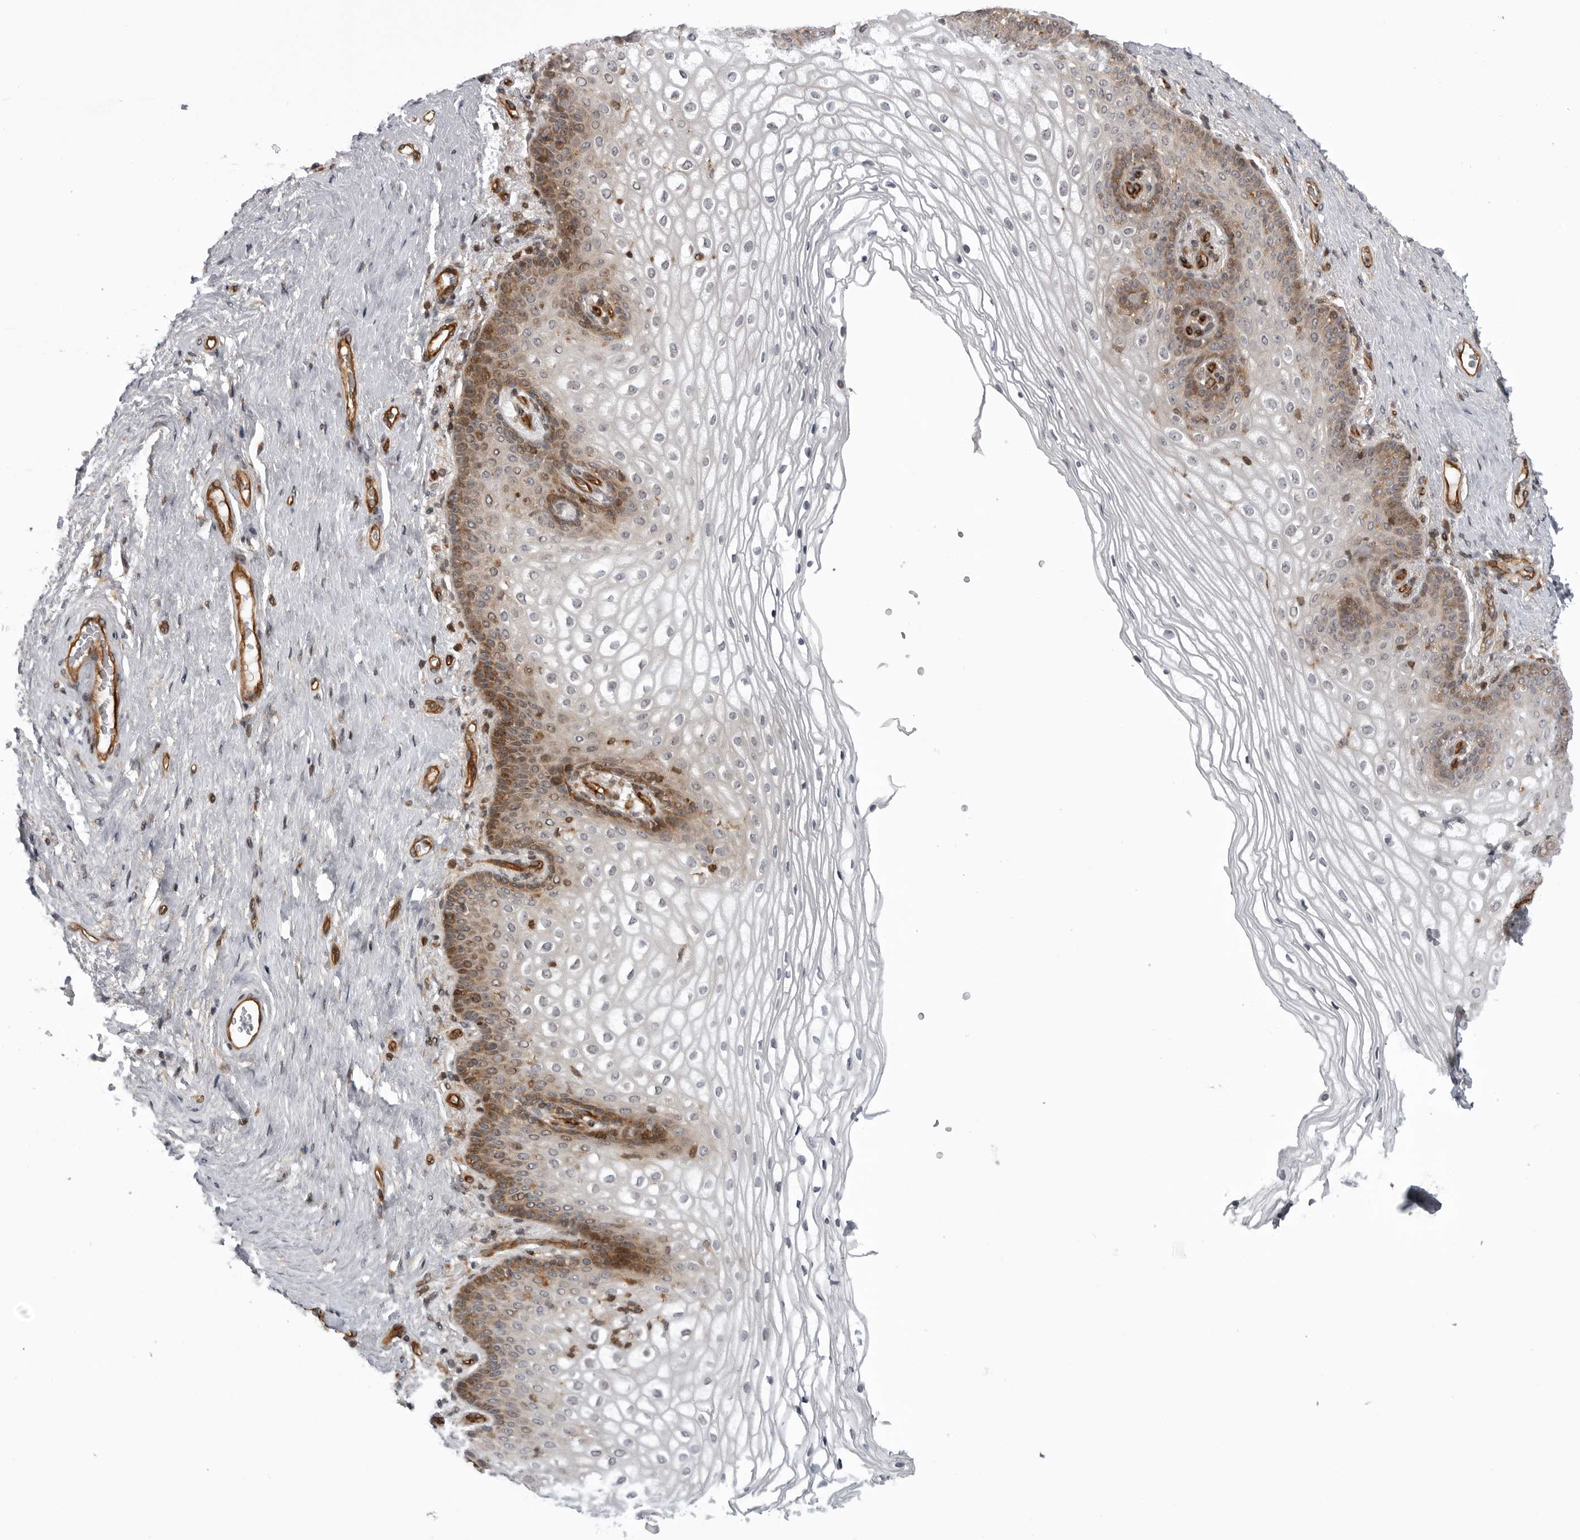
{"staining": {"intensity": "moderate", "quantity": "25%-75%", "location": "cytoplasmic/membranous"}, "tissue": "vagina", "cell_type": "Squamous epithelial cells", "image_type": "normal", "snomed": [{"axis": "morphology", "description": "Normal tissue, NOS"}, {"axis": "topography", "description": "Vagina"}], "caption": "A high-resolution photomicrograph shows immunohistochemistry (IHC) staining of benign vagina, which reveals moderate cytoplasmic/membranous positivity in approximately 25%-75% of squamous epithelial cells. (DAB (3,3'-diaminobenzidine) IHC, brown staining for protein, blue staining for nuclei).", "gene": "ABL1", "patient": {"sex": "female", "age": 60}}